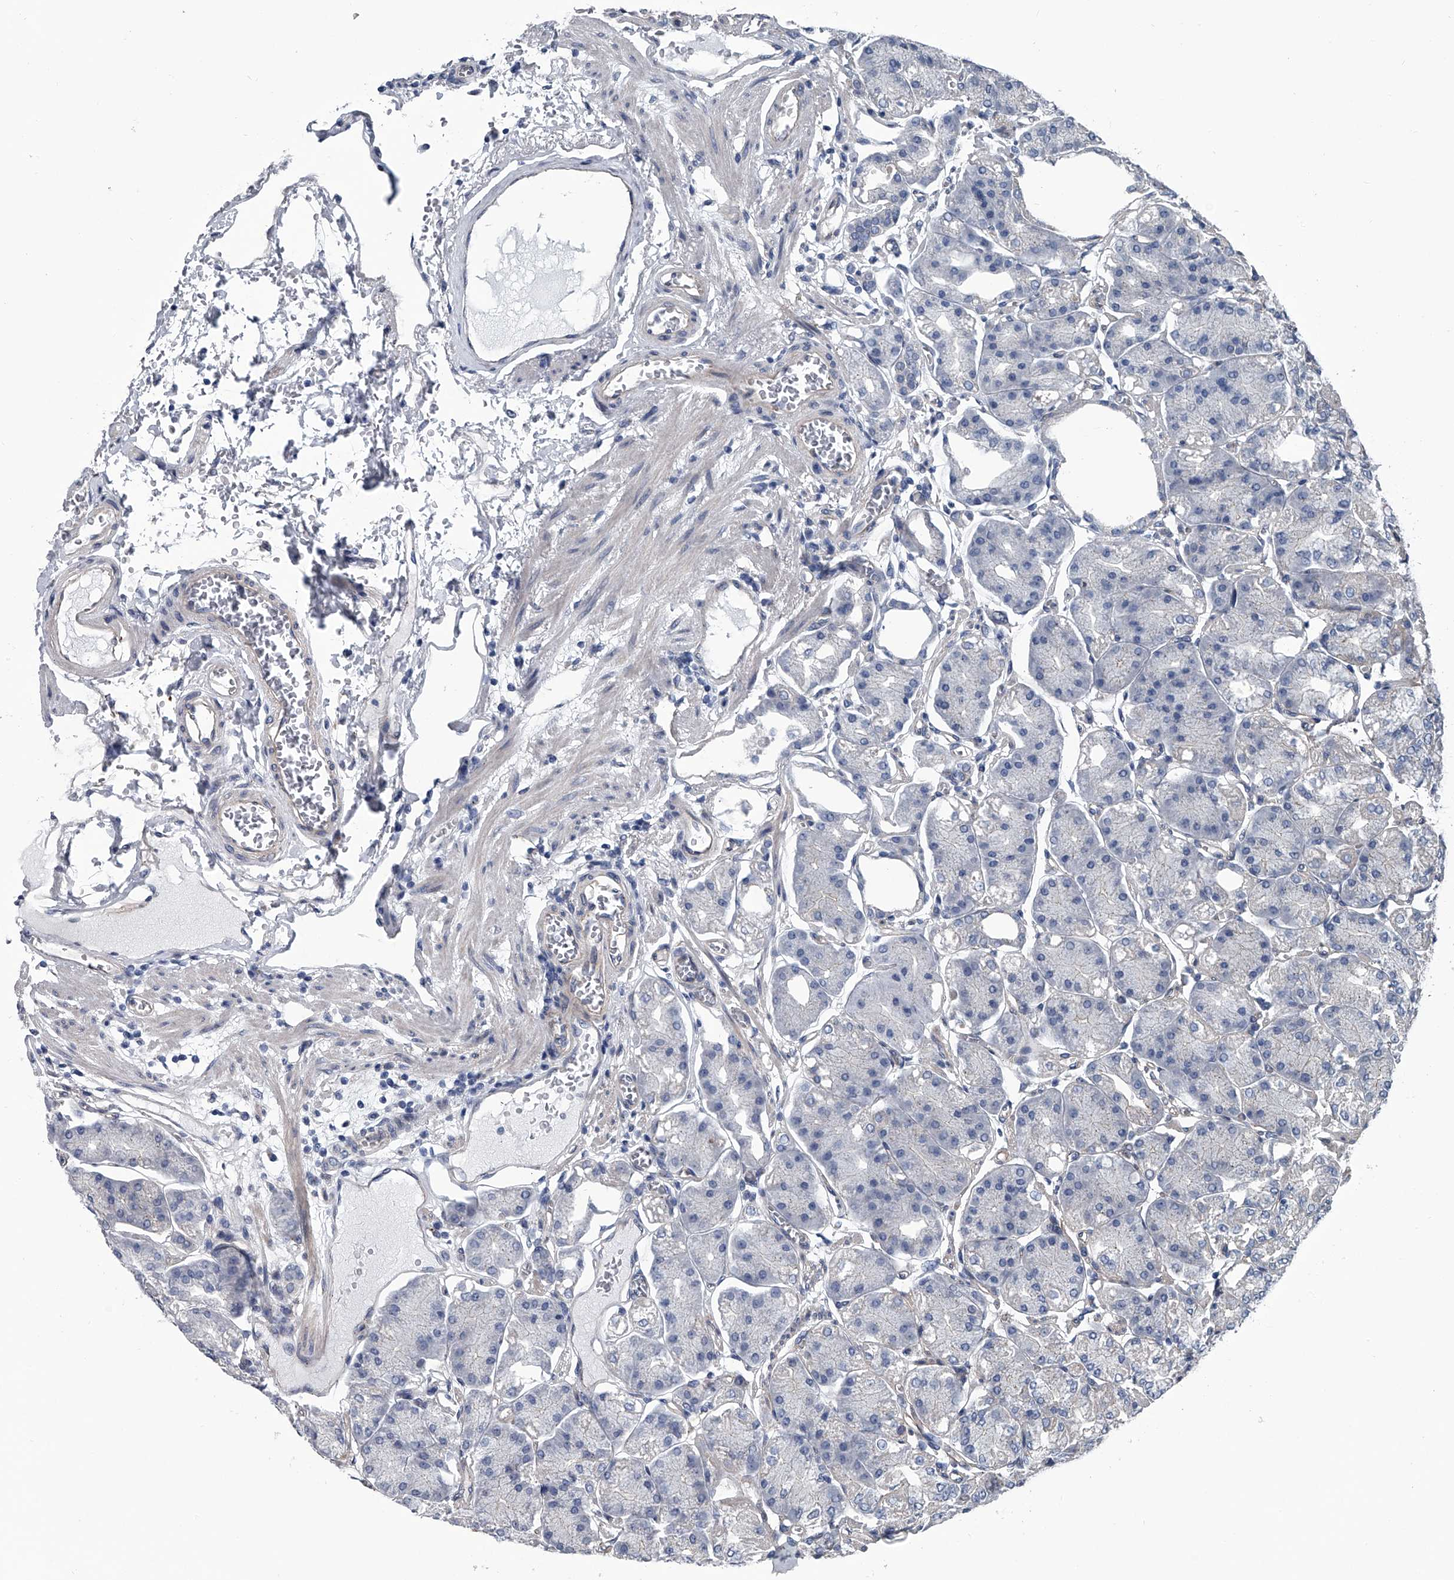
{"staining": {"intensity": "negative", "quantity": "none", "location": "none"}, "tissue": "stomach", "cell_type": "Glandular cells", "image_type": "normal", "snomed": [{"axis": "morphology", "description": "Normal tissue, NOS"}, {"axis": "topography", "description": "Stomach, lower"}], "caption": "Image shows no protein expression in glandular cells of unremarkable stomach.", "gene": "ABCG1", "patient": {"sex": "male", "age": 71}}